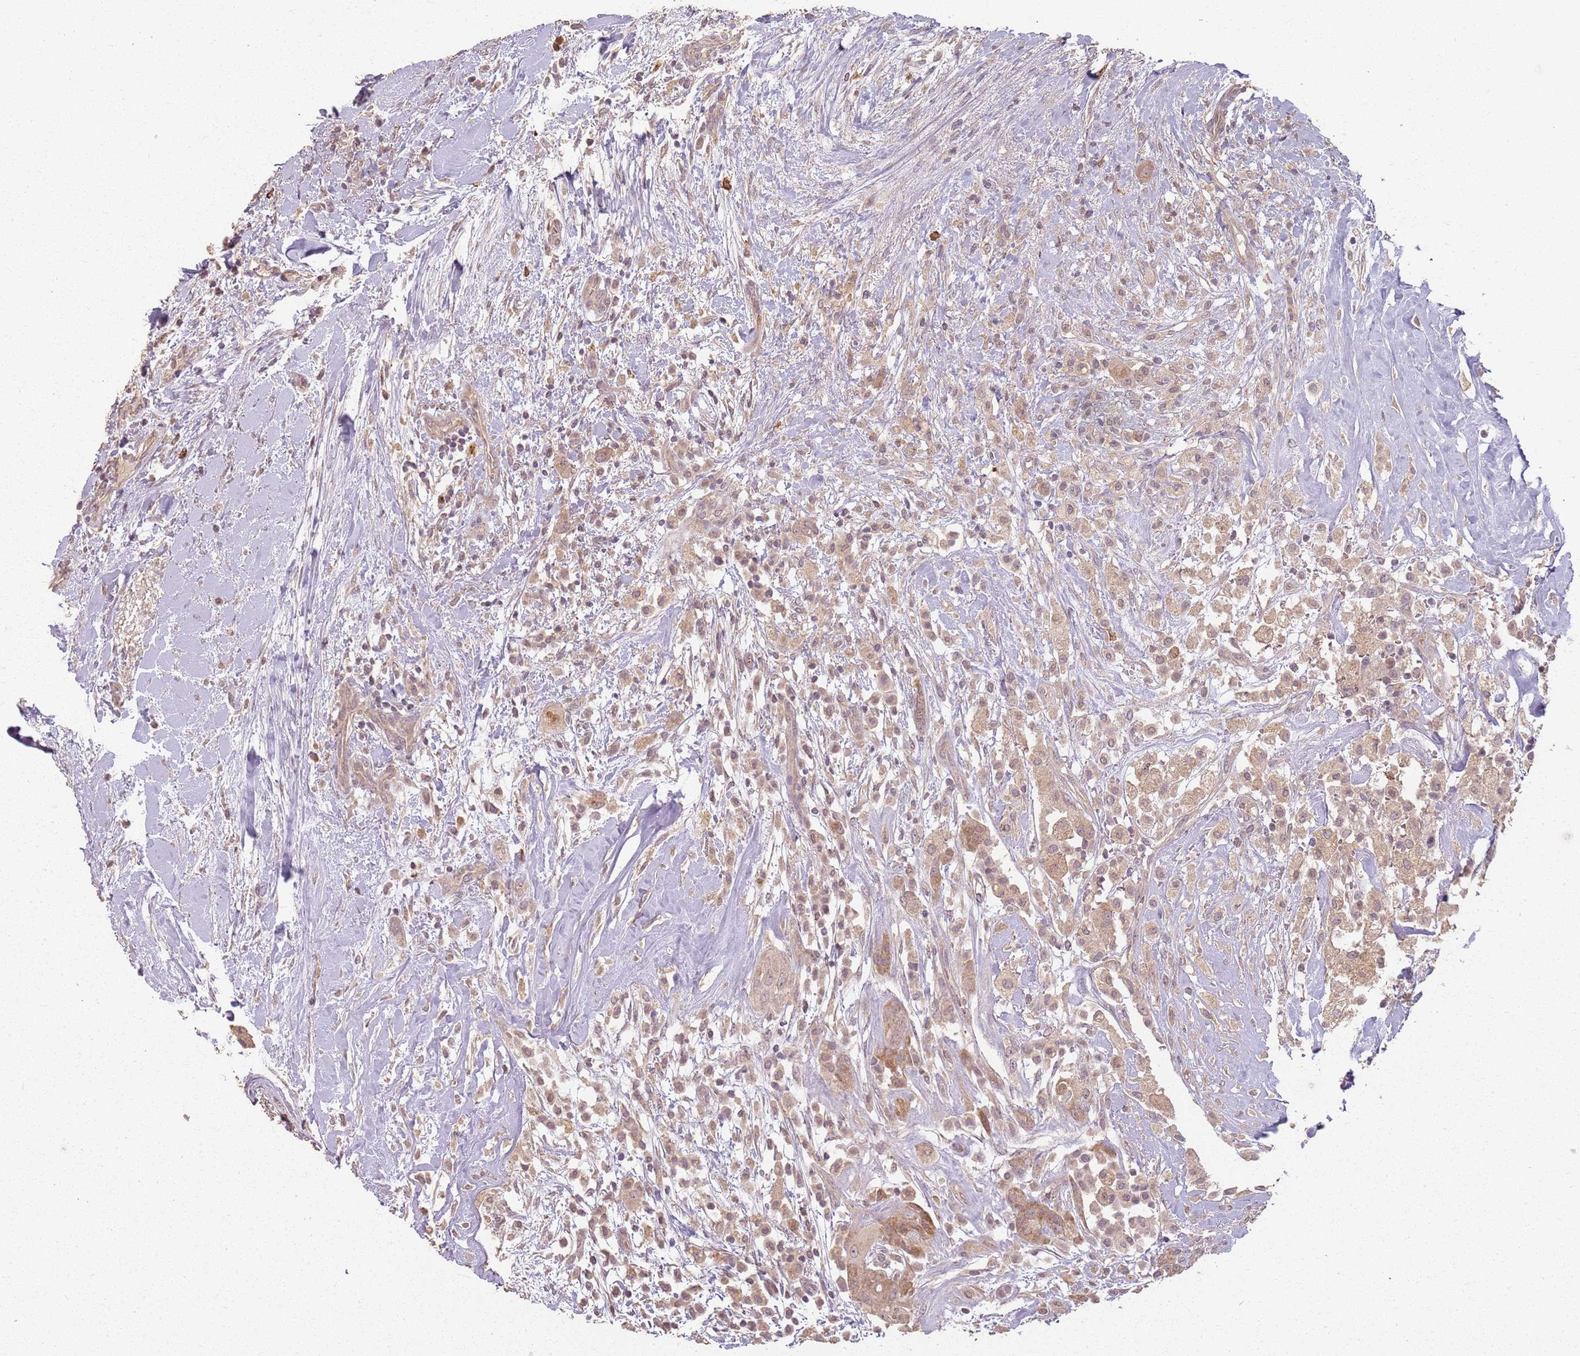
{"staining": {"intensity": "weak", "quantity": ">75%", "location": "cytoplasmic/membranous"}, "tissue": "thyroid cancer", "cell_type": "Tumor cells", "image_type": "cancer", "snomed": [{"axis": "morphology", "description": "Normal tissue, NOS"}, {"axis": "morphology", "description": "Papillary adenocarcinoma, NOS"}, {"axis": "topography", "description": "Thyroid gland"}], "caption": "Approximately >75% of tumor cells in papillary adenocarcinoma (thyroid) display weak cytoplasmic/membranous protein staining as visualized by brown immunohistochemical staining.", "gene": "CCDC168", "patient": {"sex": "female", "age": 59}}